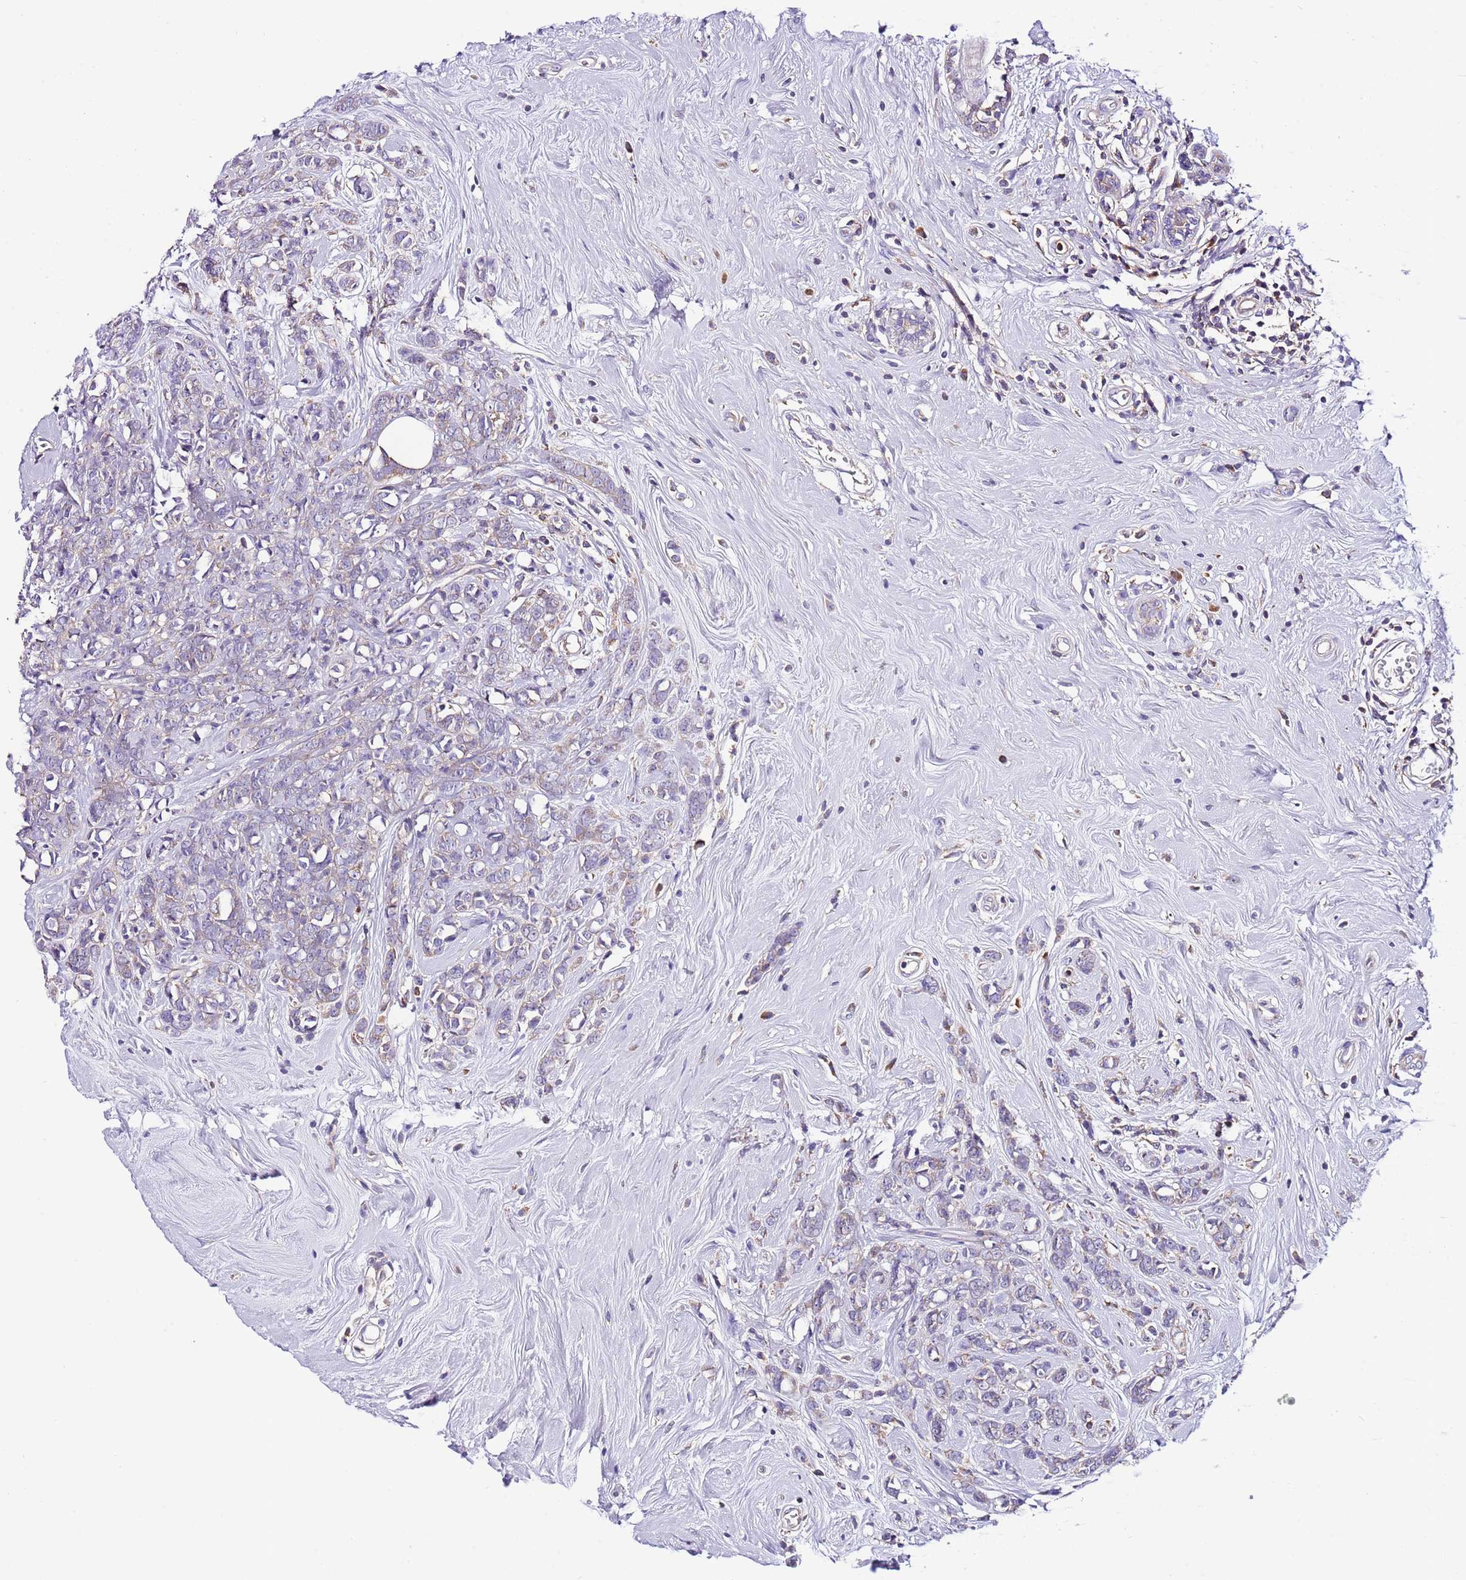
{"staining": {"intensity": "weak", "quantity": "<25%", "location": "cytoplasmic/membranous"}, "tissue": "breast cancer", "cell_type": "Tumor cells", "image_type": "cancer", "snomed": [{"axis": "morphology", "description": "Lobular carcinoma"}, {"axis": "topography", "description": "Breast"}], "caption": "Protein analysis of breast cancer displays no significant expression in tumor cells. Nuclei are stained in blue.", "gene": "RPS10", "patient": {"sex": "female", "age": 58}}